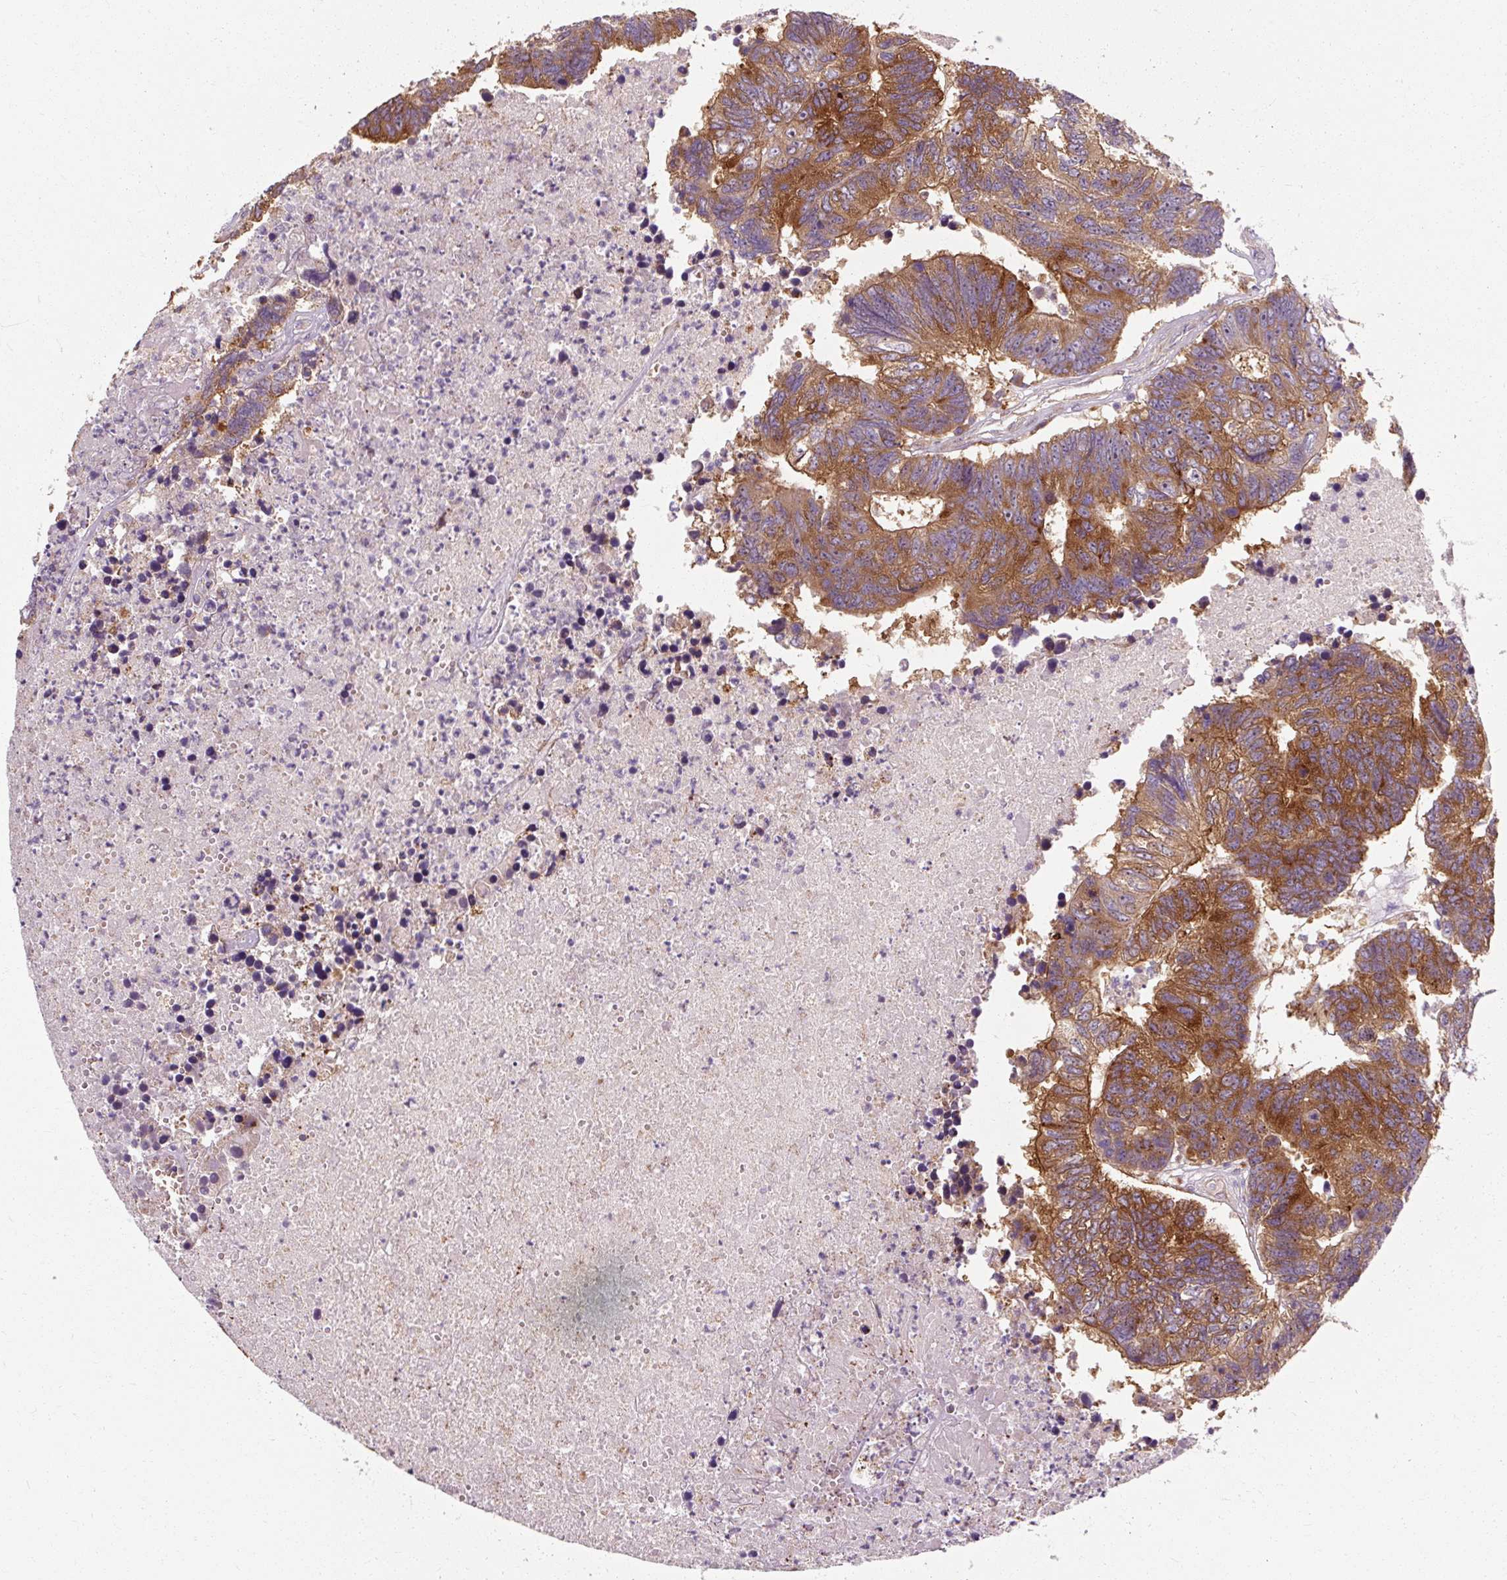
{"staining": {"intensity": "strong", "quantity": ">75%", "location": "cytoplasmic/membranous"}, "tissue": "colorectal cancer", "cell_type": "Tumor cells", "image_type": "cancer", "snomed": [{"axis": "morphology", "description": "Adenocarcinoma, NOS"}, {"axis": "topography", "description": "Colon"}], "caption": "Immunohistochemical staining of colorectal cancer (adenocarcinoma) displays strong cytoplasmic/membranous protein staining in about >75% of tumor cells.", "gene": "TBC1D4", "patient": {"sex": "female", "age": 48}}